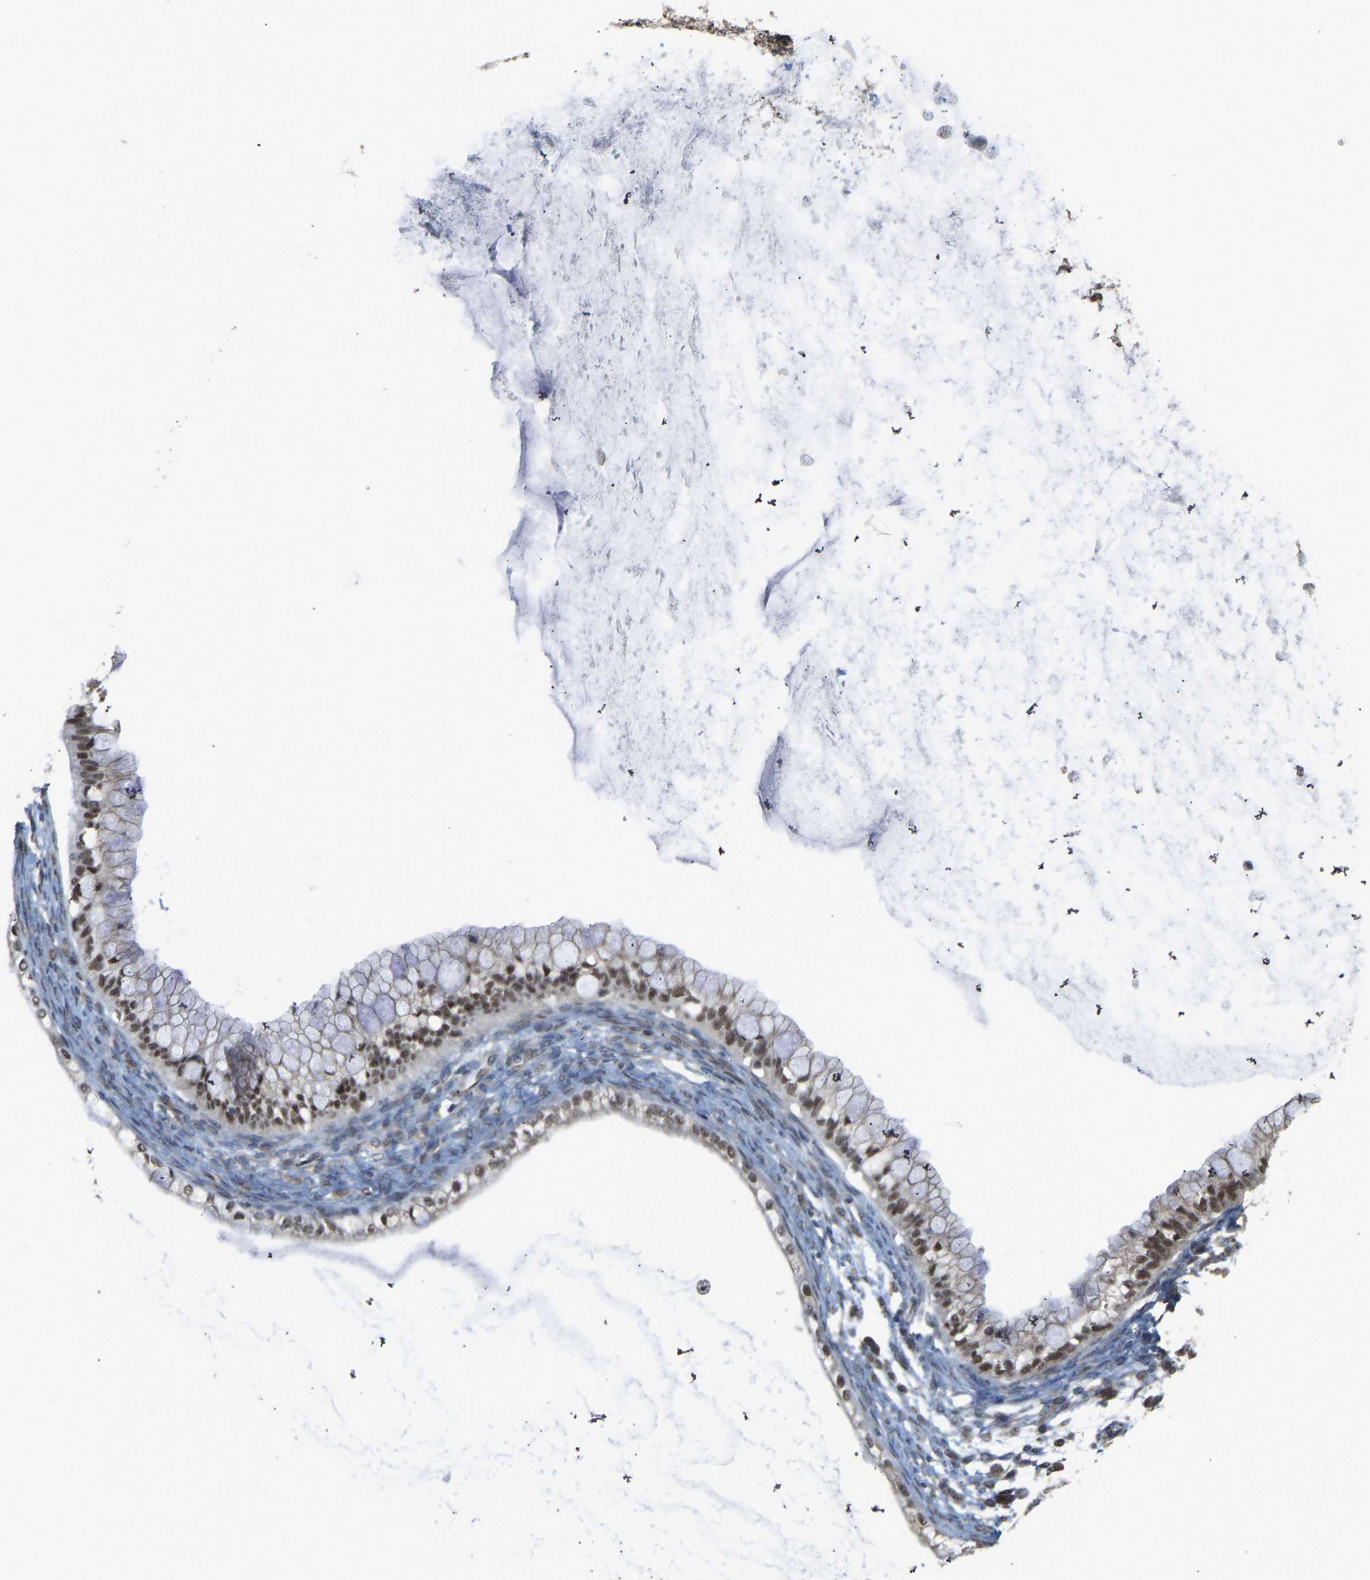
{"staining": {"intensity": "moderate", "quantity": ">75%", "location": "nuclear"}, "tissue": "ovarian cancer", "cell_type": "Tumor cells", "image_type": "cancer", "snomed": [{"axis": "morphology", "description": "Cystadenocarcinoma, mucinous, NOS"}, {"axis": "topography", "description": "Ovary"}], "caption": "Ovarian cancer stained with immunohistochemistry (IHC) displays moderate nuclear positivity in about >75% of tumor cells.", "gene": "KPNA6", "patient": {"sex": "female", "age": 57}}